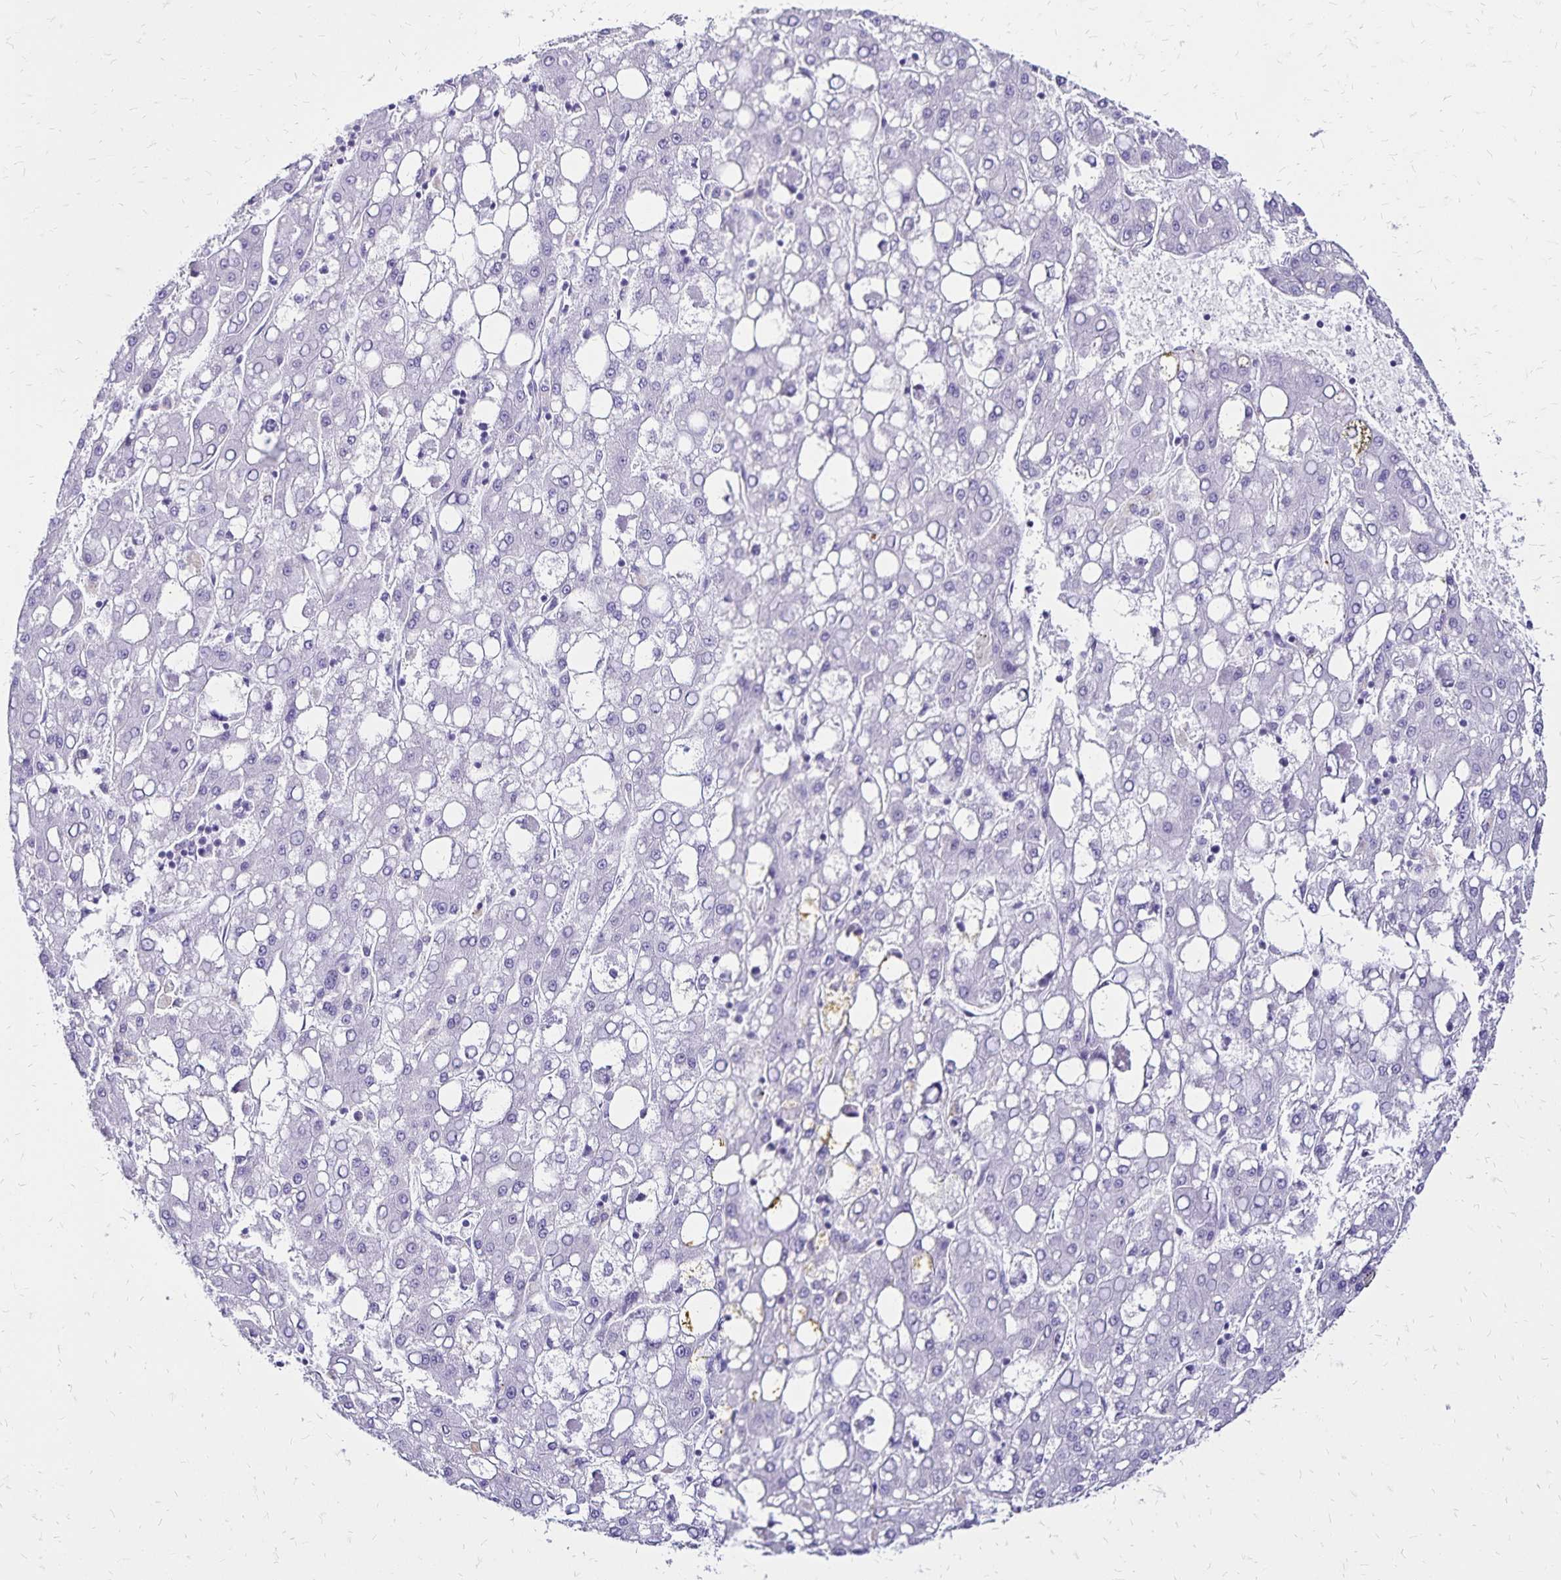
{"staining": {"intensity": "negative", "quantity": "none", "location": "none"}, "tissue": "liver cancer", "cell_type": "Tumor cells", "image_type": "cancer", "snomed": [{"axis": "morphology", "description": "Carcinoma, Hepatocellular, NOS"}, {"axis": "topography", "description": "Liver"}], "caption": "Micrograph shows no significant protein staining in tumor cells of liver cancer (hepatocellular carcinoma).", "gene": "LIN28B", "patient": {"sex": "male", "age": 65}}